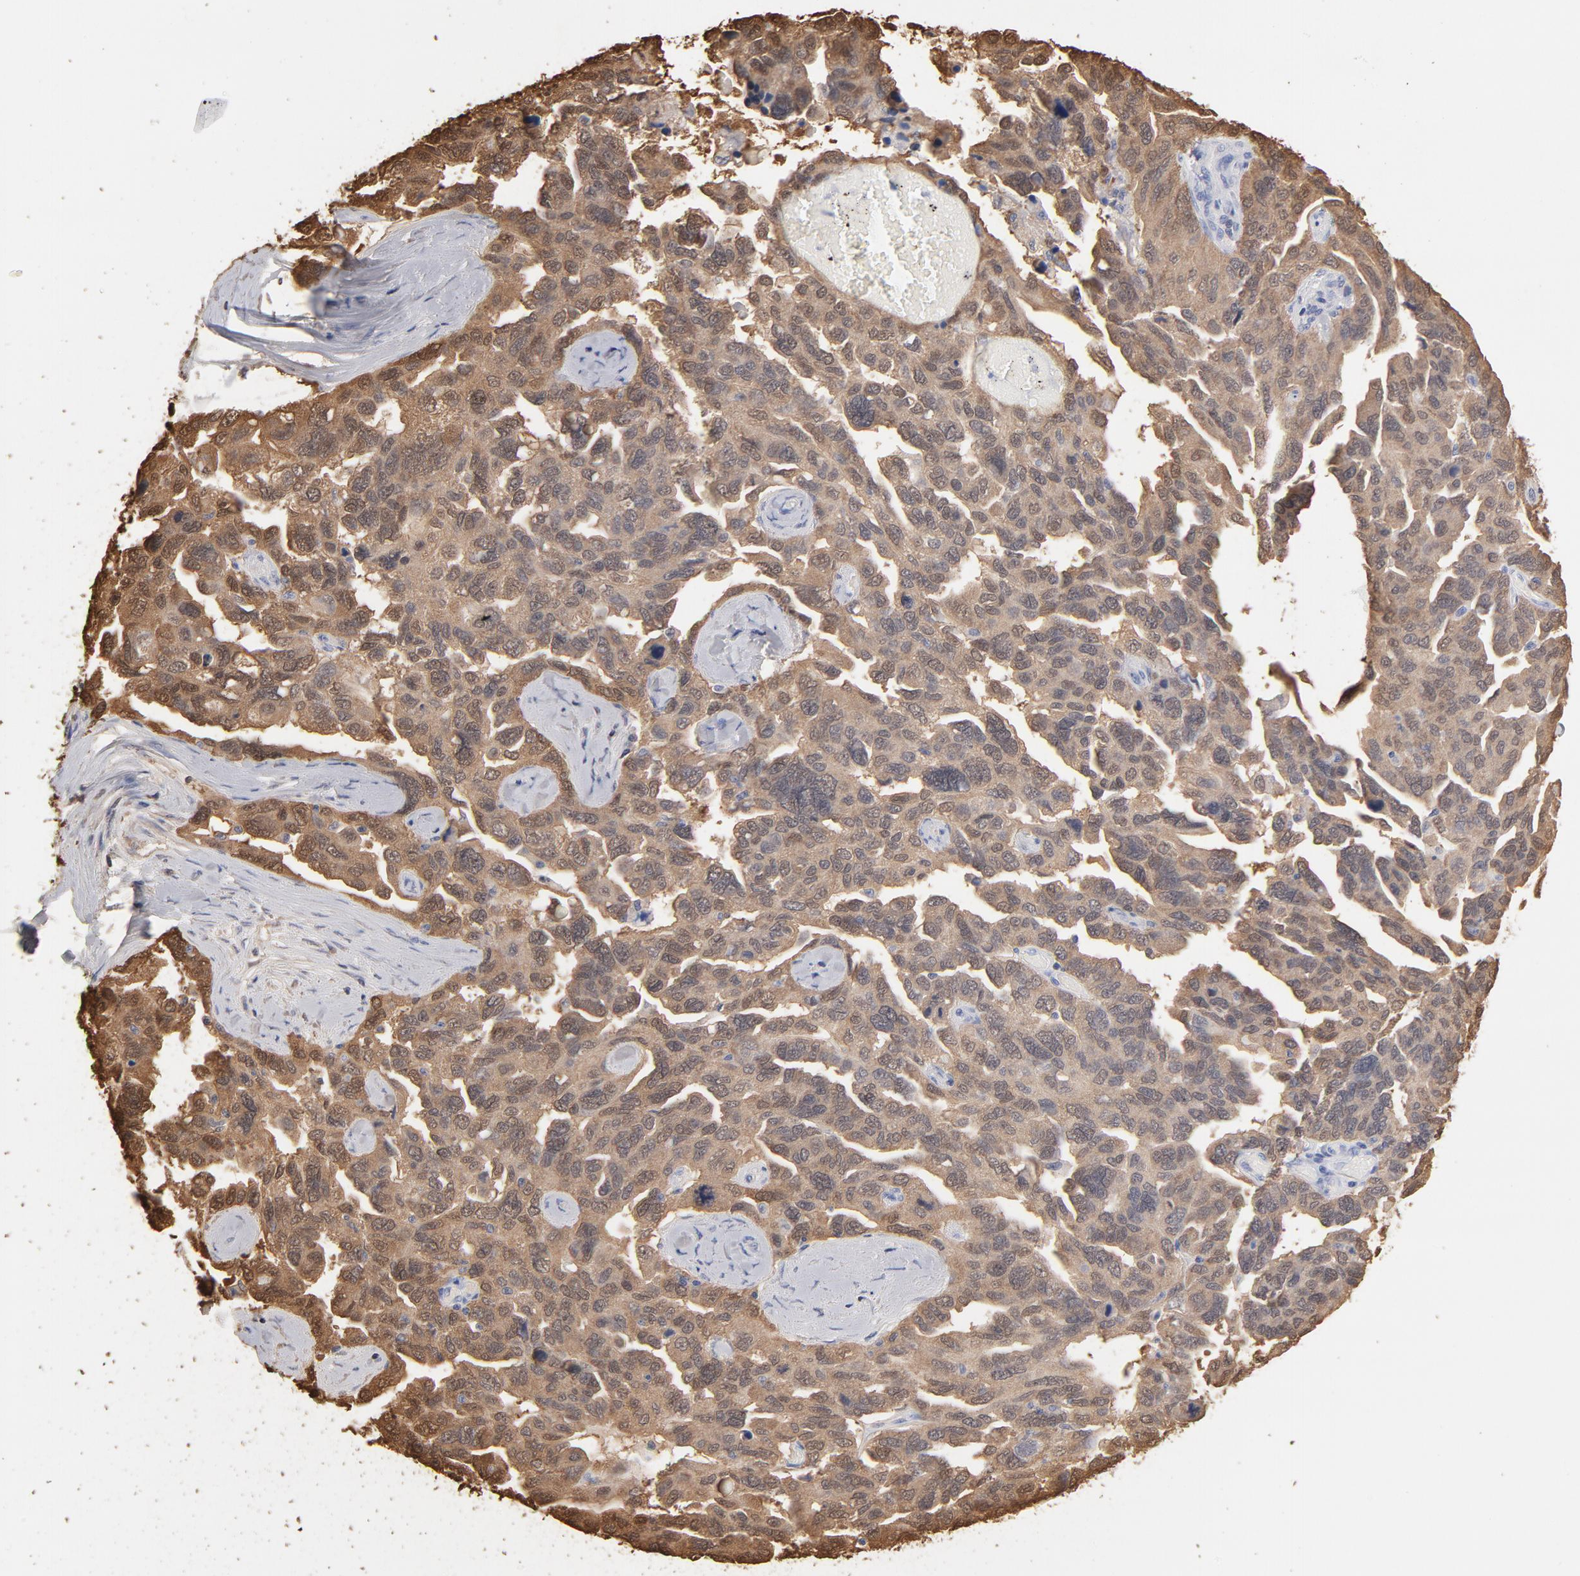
{"staining": {"intensity": "strong", "quantity": ">75%", "location": "cytoplasmic/membranous"}, "tissue": "ovarian cancer", "cell_type": "Tumor cells", "image_type": "cancer", "snomed": [{"axis": "morphology", "description": "Cystadenocarcinoma, serous, NOS"}, {"axis": "topography", "description": "Ovary"}], "caption": "The histopathology image displays a brown stain indicating the presence of a protein in the cytoplasmic/membranous of tumor cells in serous cystadenocarcinoma (ovarian).", "gene": "MIF", "patient": {"sex": "female", "age": 64}}